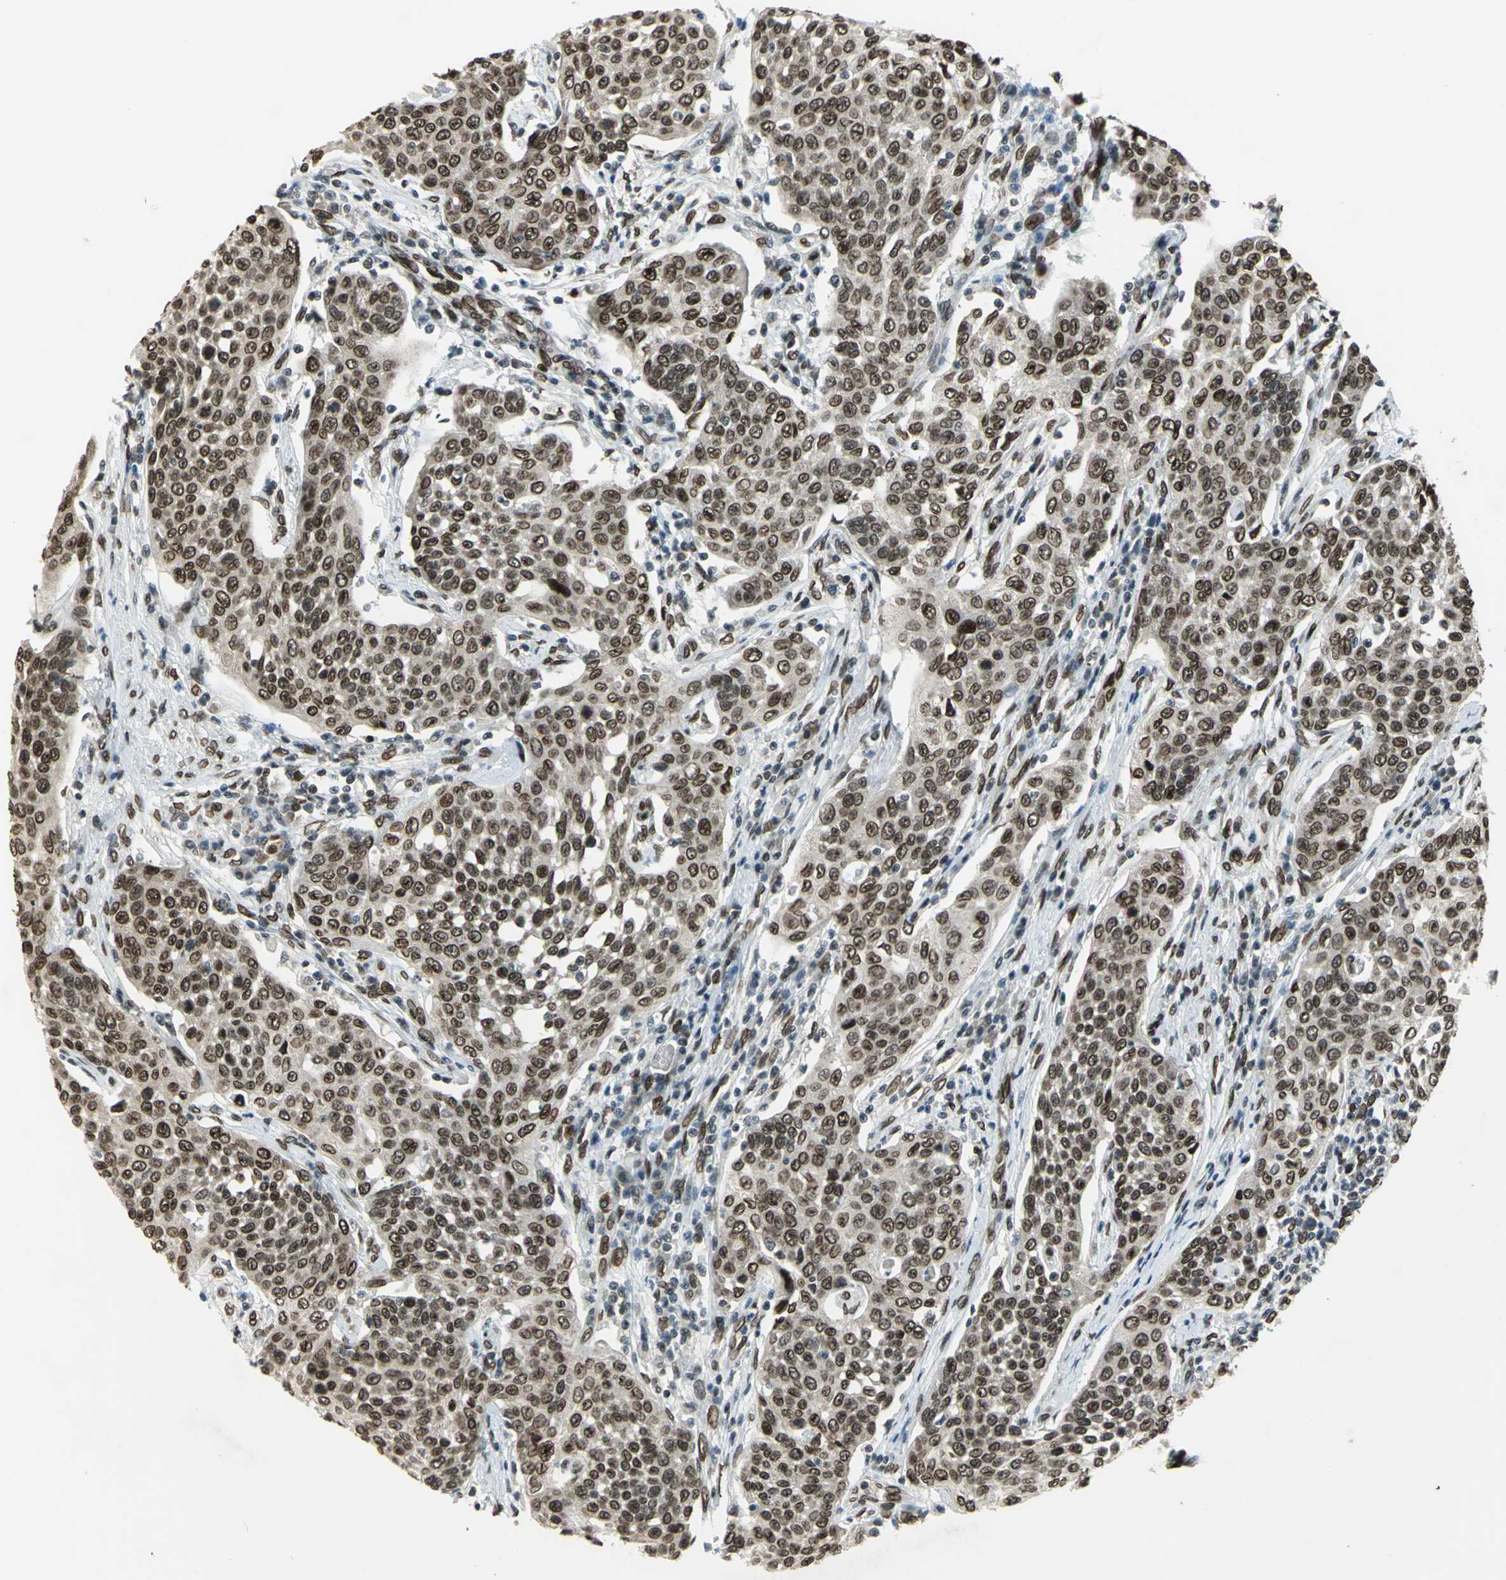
{"staining": {"intensity": "strong", "quantity": ">75%", "location": "nuclear"}, "tissue": "cervical cancer", "cell_type": "Tumor cells", "image_type": "cancer", "snomed": [{"axis": "morphology", "description": "Squamous cell carcinoma, NOS"}, {"axis": "topography", "description": "Cervix"}], "caption": "Immunohistochemical staining of cervical cancer (squamous cell carcinoma) reveals strong nuclear protein expression in about >75% of tumor cells.", "gene": "ISY1", "patient": {"sex": "female", "age": 34}}